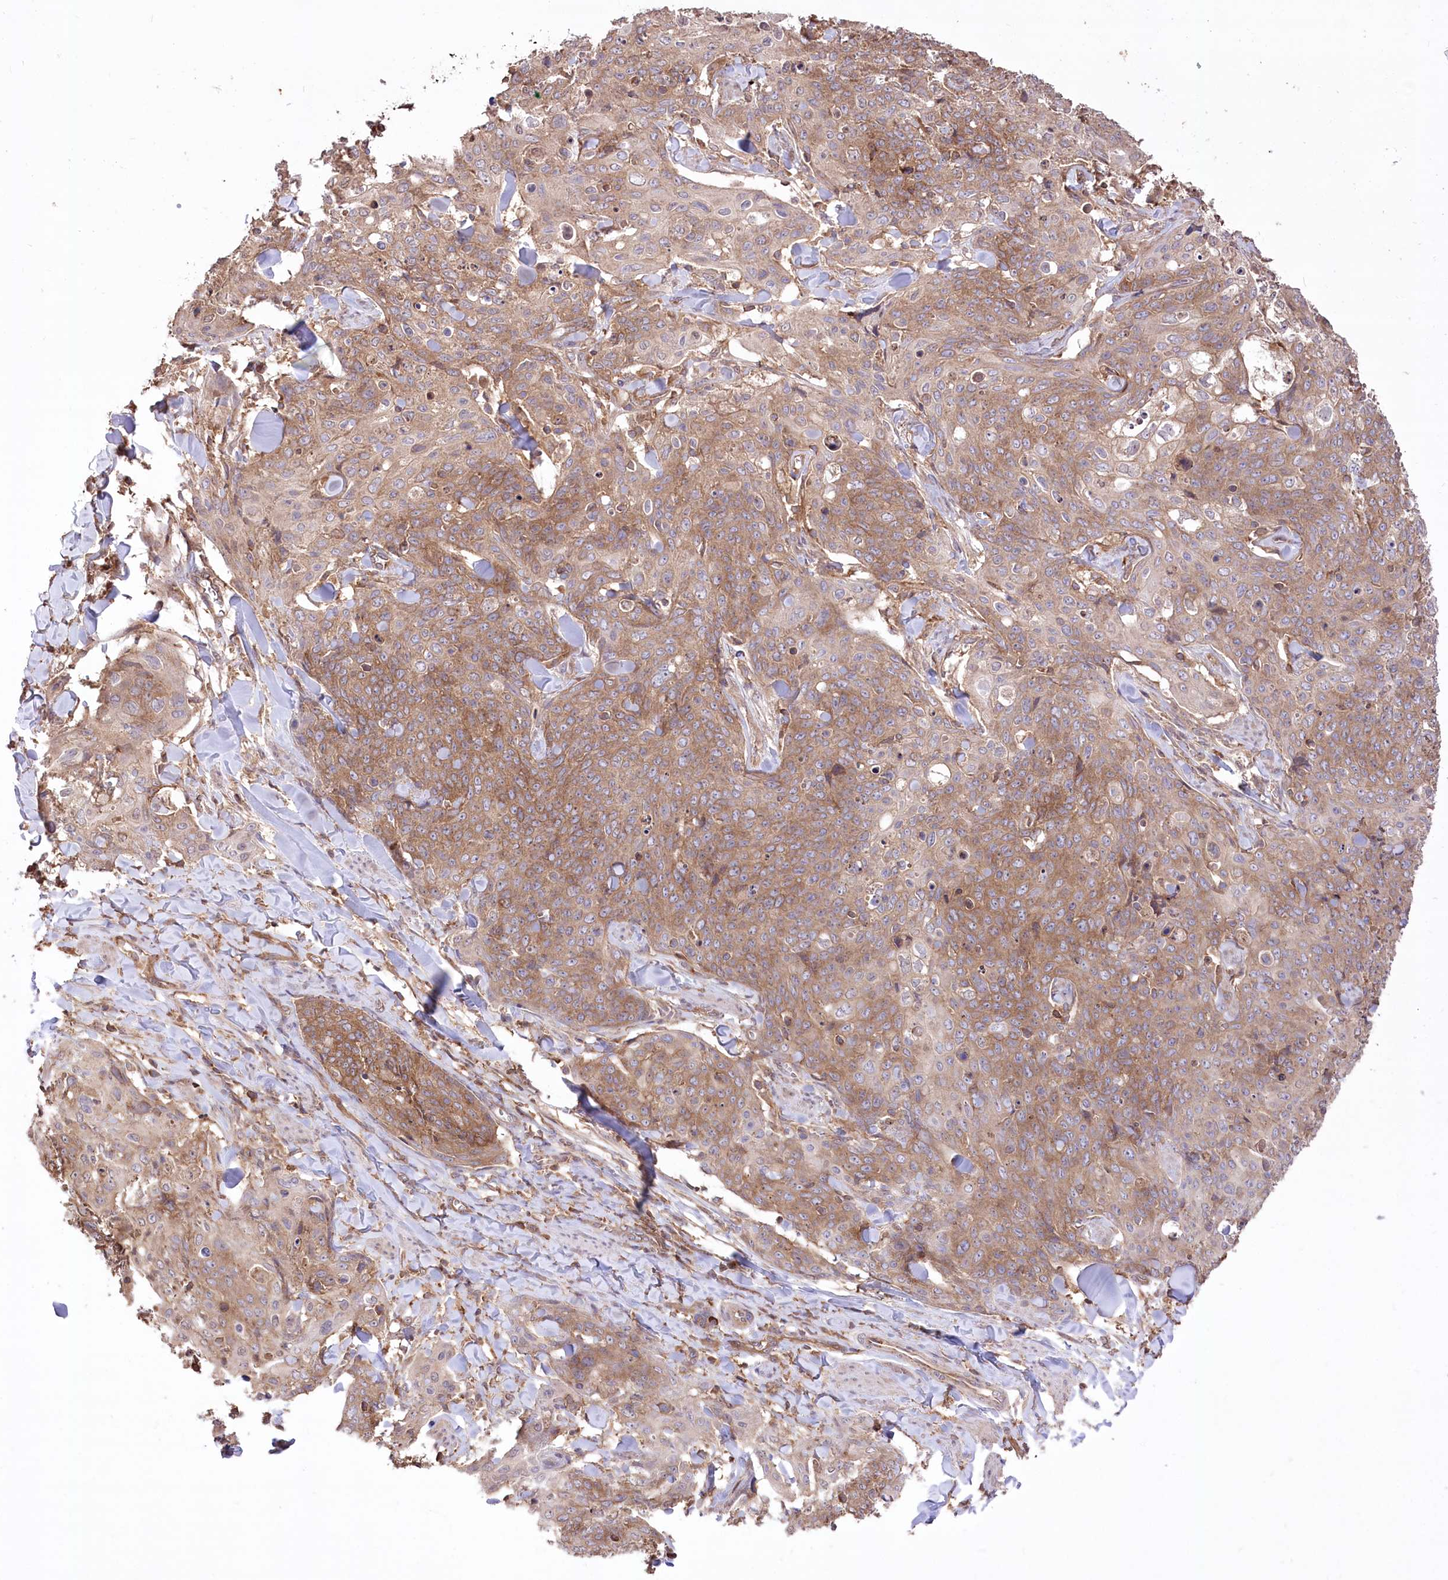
{"staining": {"intensity": "moderate", "quantity": ">75%", "location": "cytoplasmic/membranous"}, "tissue": "skin cancer", "cell_type": "Tumor cells", "image_type": "cancer", "snomed": [{"axis": "morphology", "description": "Squamous cell carcinoma, NOS"}, {"axis": "topography", "description": "Skin"}, {"axis": "topography", "description": "Vulva"}], "caption": "Tumor cells exhibit moderate cytoplasmic/membranous positivity in approximately >75% of cells in skin cancer (squamous cell carcinoma).", "gene": "XYLB", "patient": {"sex": "female", "age": 85}}